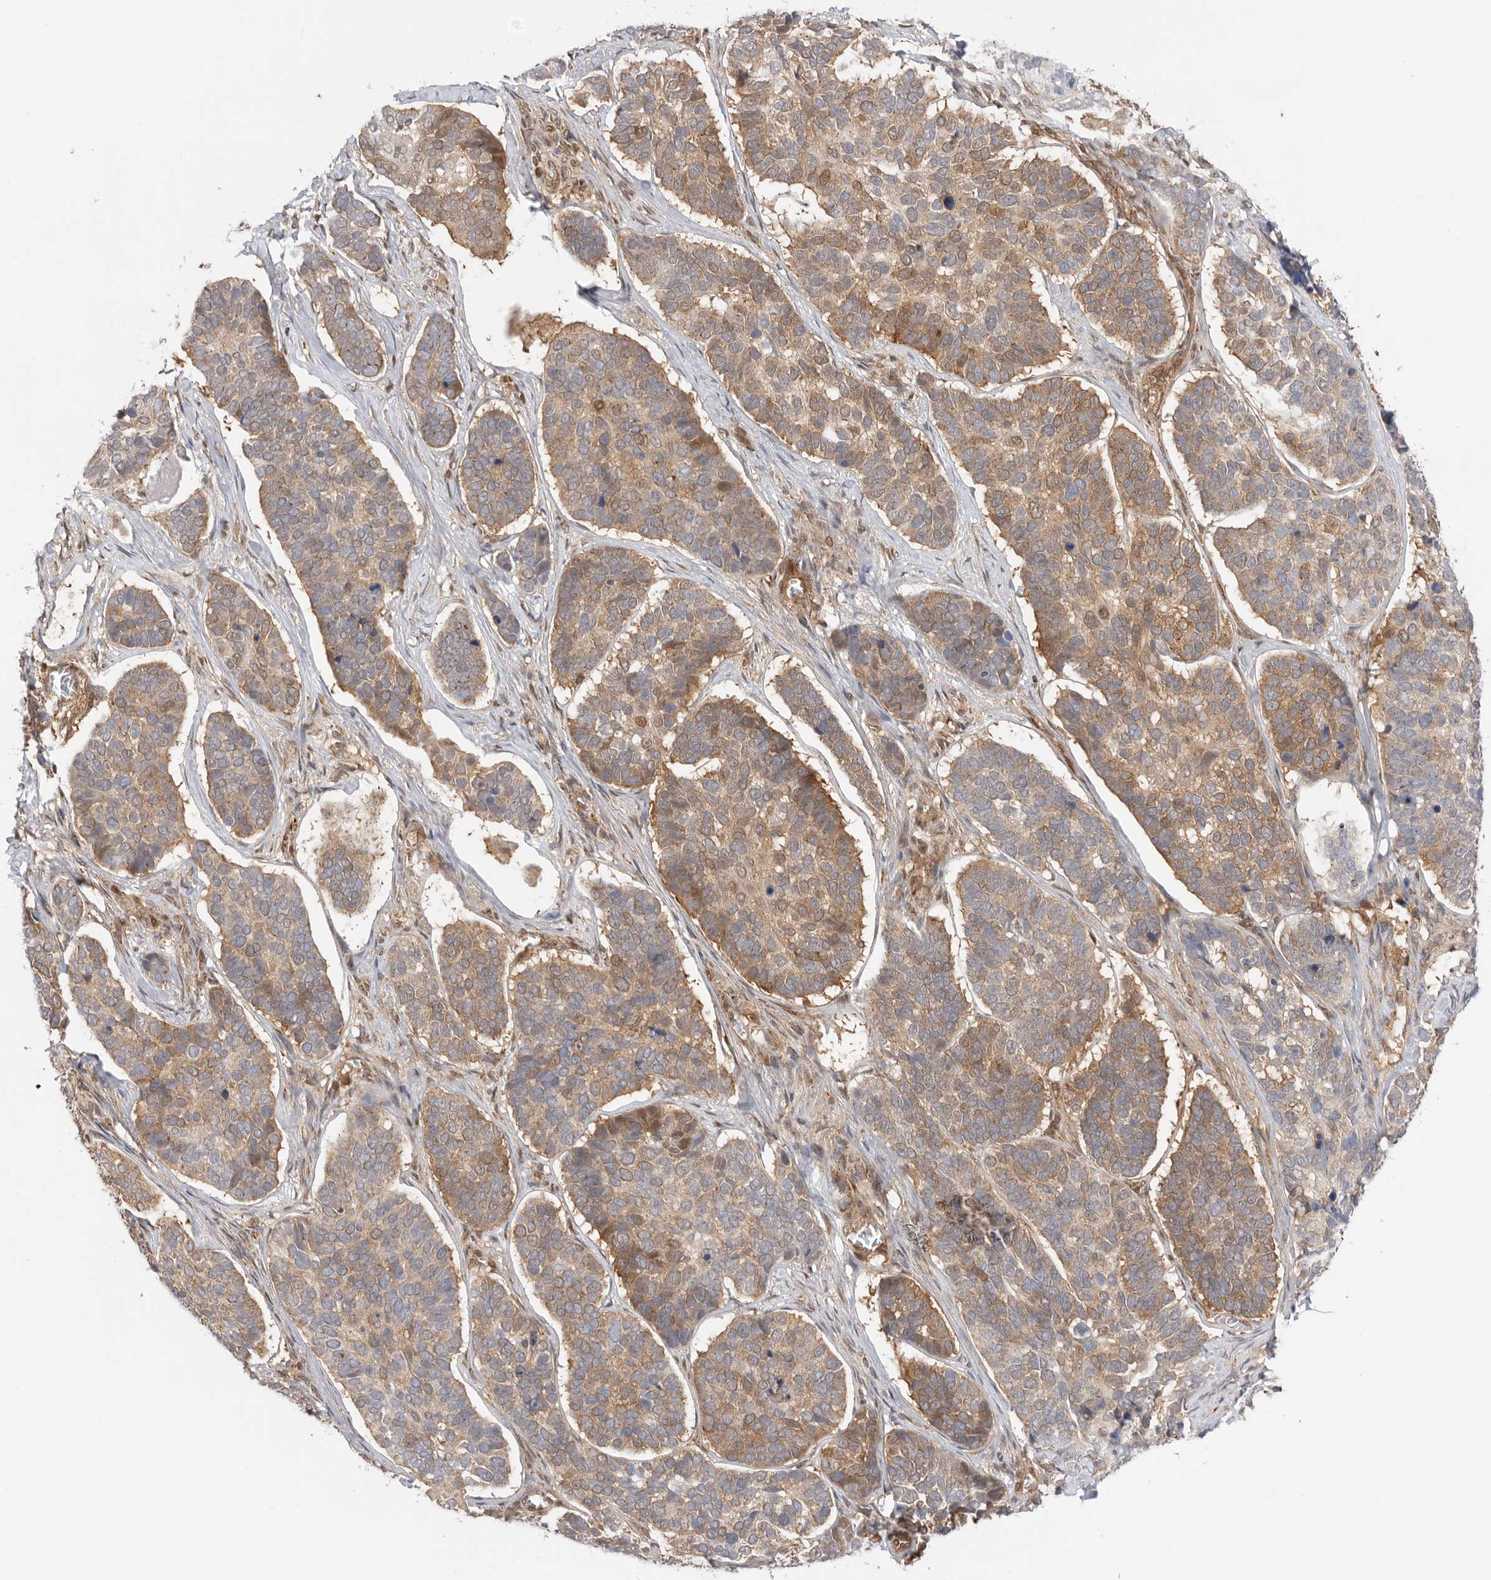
{"staining": {"intensity": "moderate", "quantity": "25%-75%", "location": "cytoplasmic/membranous"}, "tissue": "skin cancer", "cell_type": "Tumor cells", "image_type": "cancer", "snomed": [{"axis": "morphology", "description": "Basal cell carcinoma"}, {"axis": "topography", "description": "Skin"}], "caption": "Tumor cells display medium levels of moderate cytoplasmic/membranous expression in approximately 25%-75% of cells in human skin basal cell carcinoma.", "gene": "DCAF8", "patient": {"sex": "male", "age": 62}}